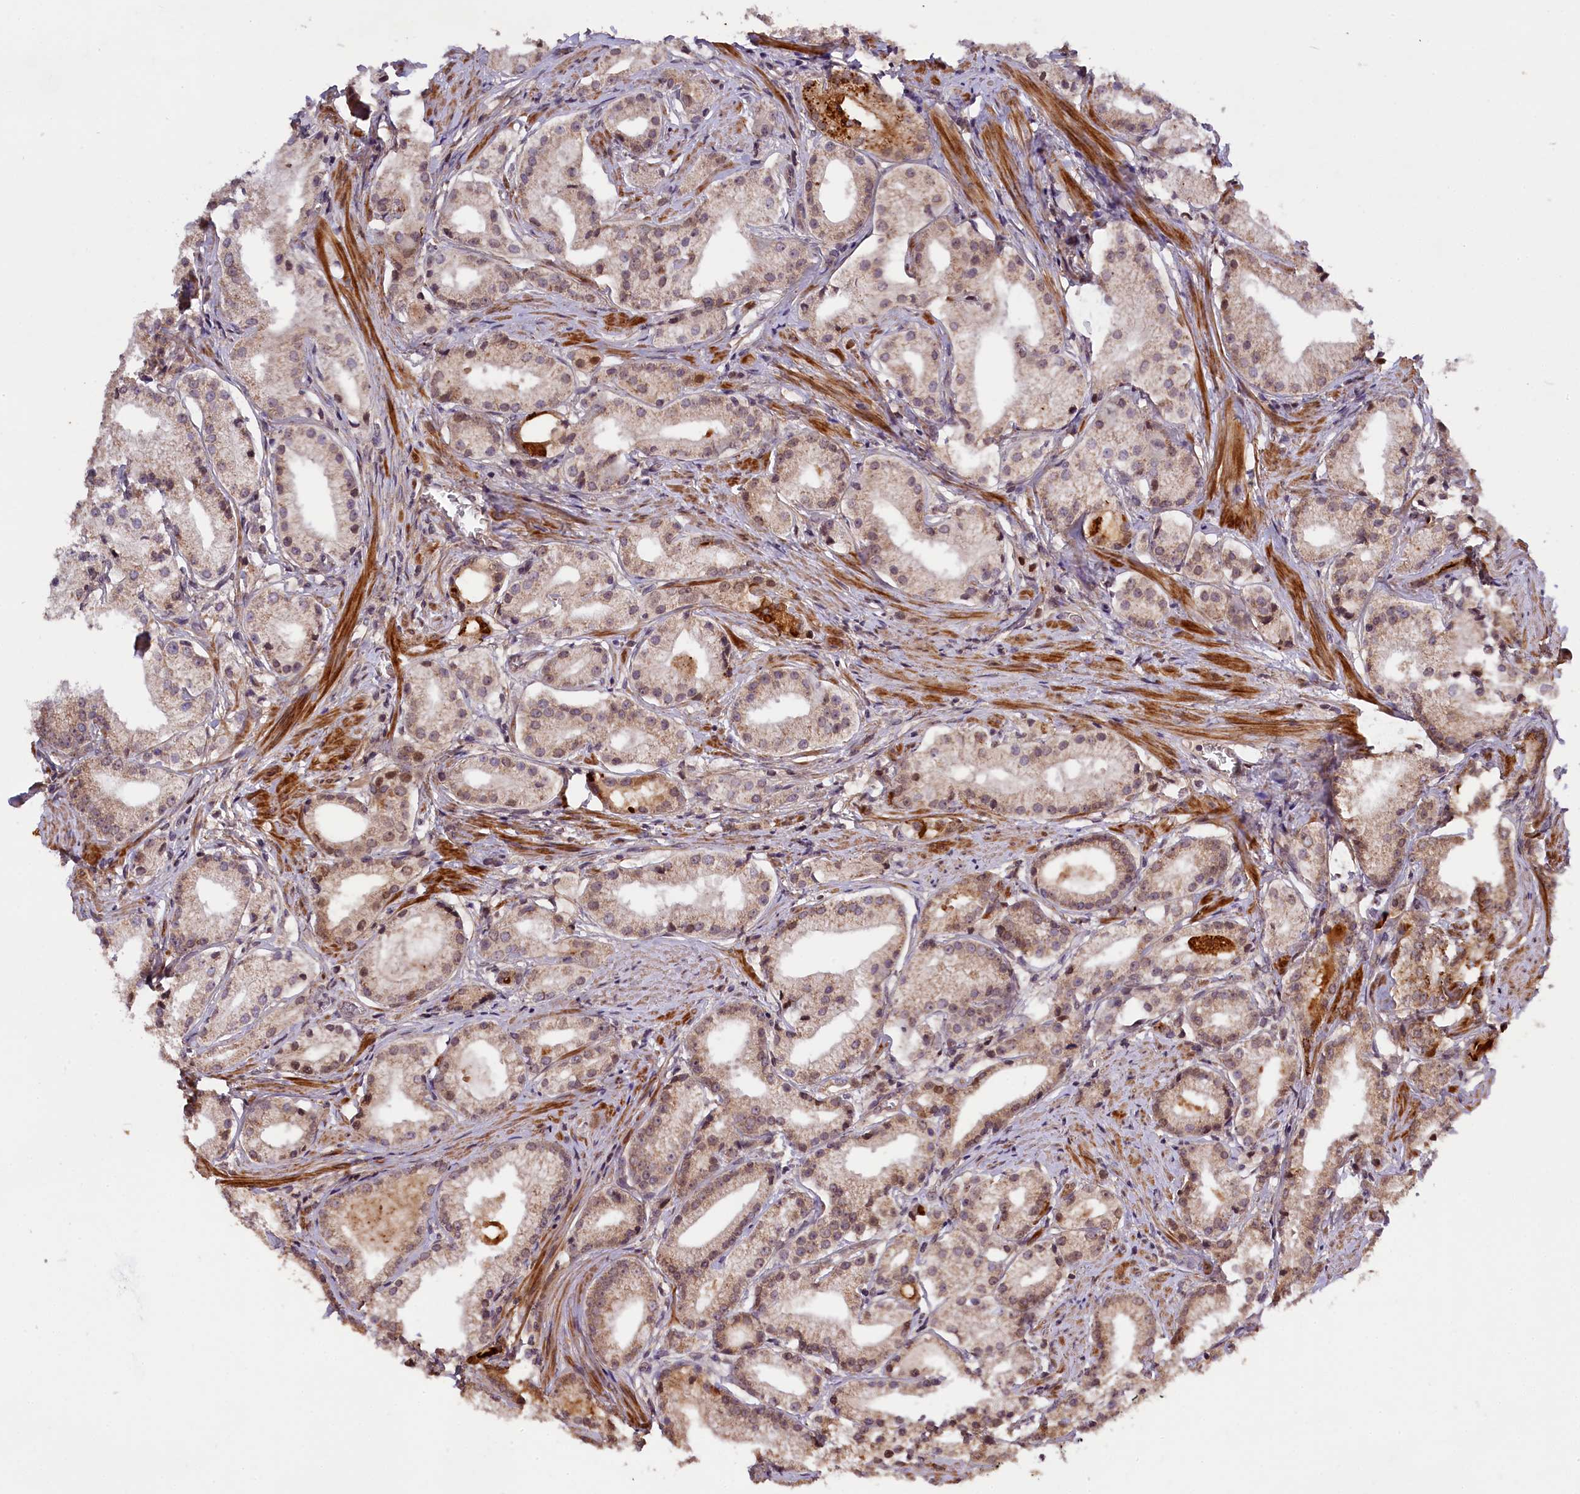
{"staining": {"intensity": "weak", "quantity": "25%-75%", "location": "cytoplasmic/membranous"}, "tissue": "prostate cancer", "cell_type": "Tumor cells", "image_type": "cancer", "snomed": [{"axis": "morphology", "description": "Adenocarcinoma, Low grade"}, {"axis": "topography", "description": "Prostate"}], "caption": "A brown stain highlights weak cytoplasmic/membranous staining of a protein in human prostate adenocarcinoma (low-grade) tumor cells.", "gene": "ZNF480", "patient": {"sex": "male", "age": 57}}